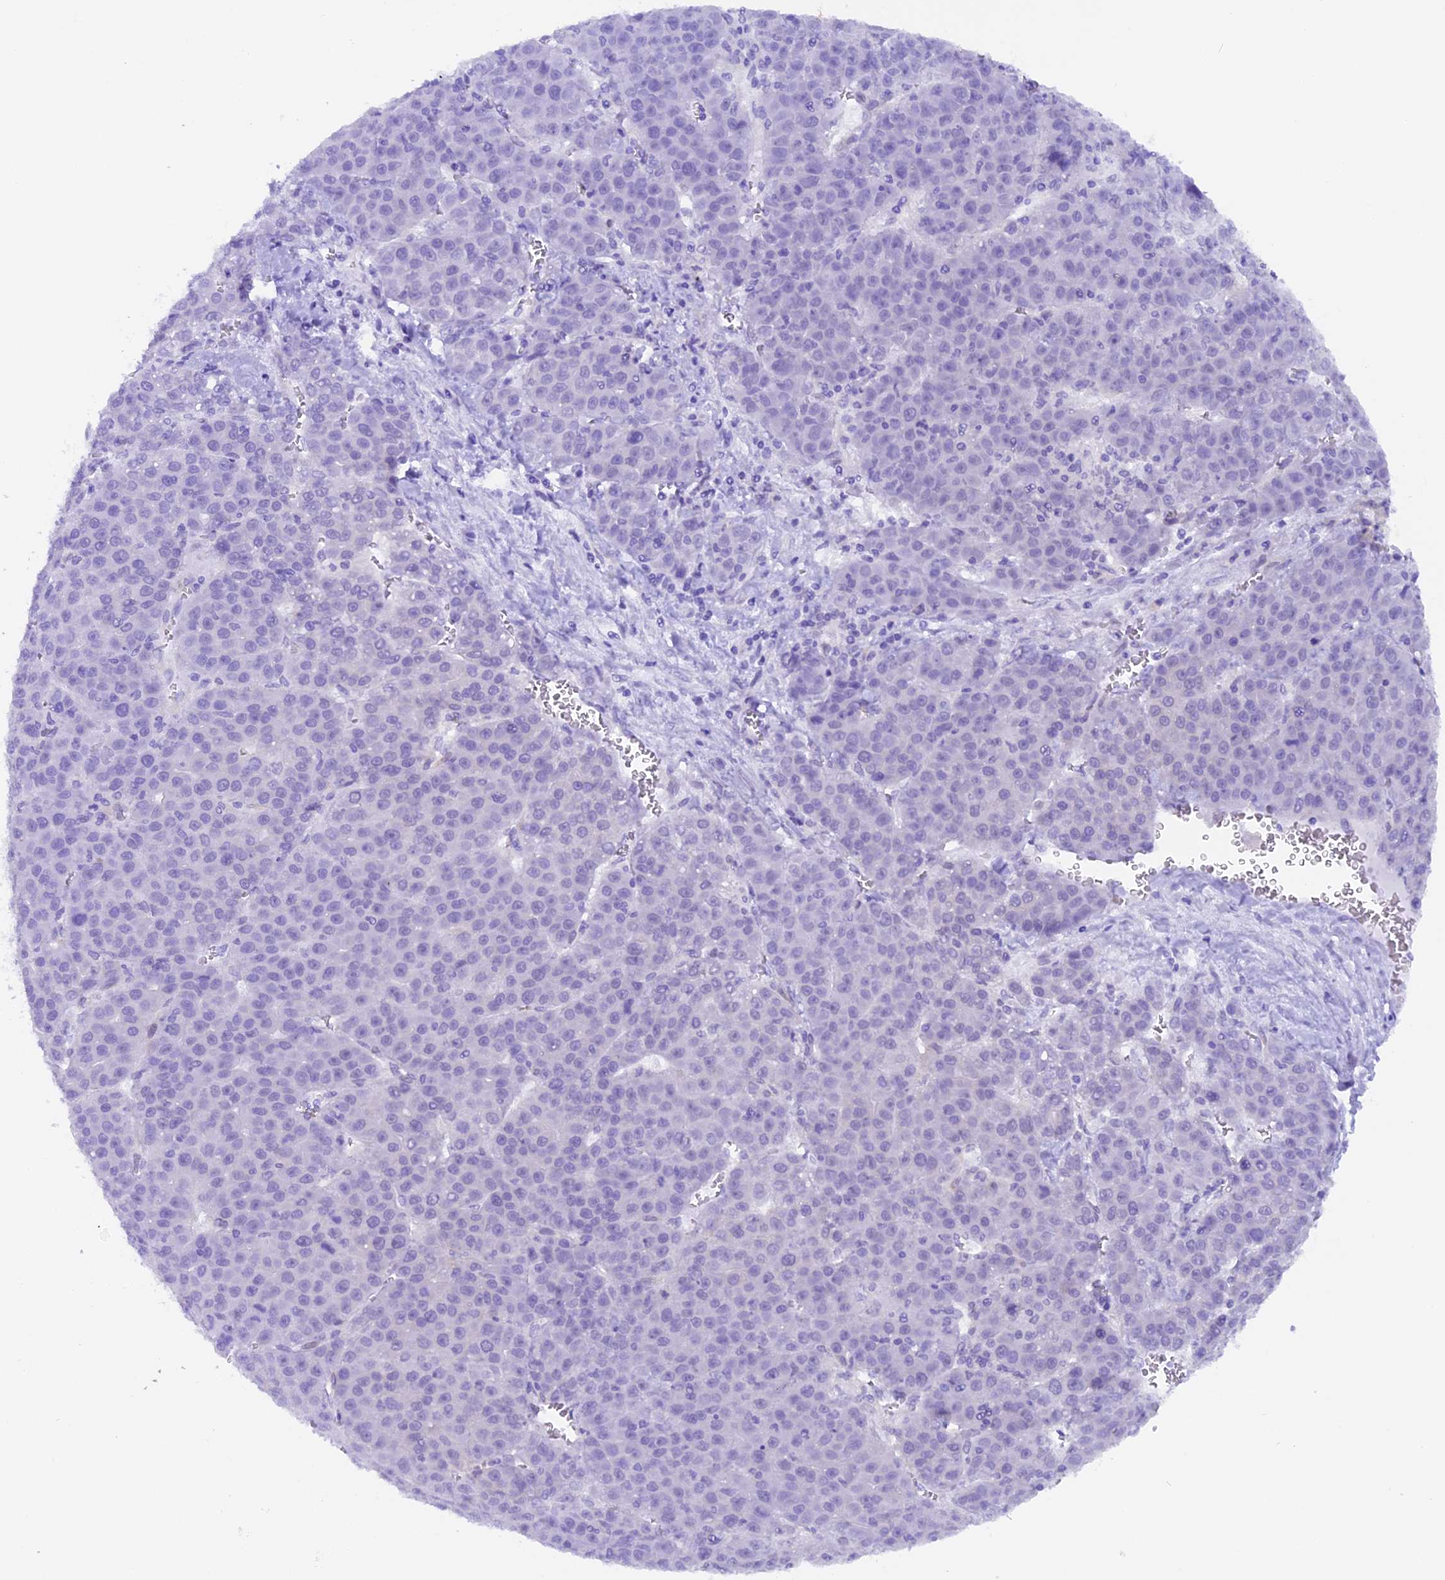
{"staining": {"intensity": "negative", "quantity": "none", "location": "none"}, "tissue": "liver cancer", "cell_type": "Tumor cells", "image_type": "cancer", "snomed": [{"axis": "morphology", "description": "Carcinoma, Hepatocellular, NOS"}, {"axis": "topography", "description": "Liver"}], "caption": "Tumor cells are negative for protein expression in human liver cancer (hepatocellular carcinoma).", "gene": "NCK2", "patient": {"sex": "female", "age": 53}}